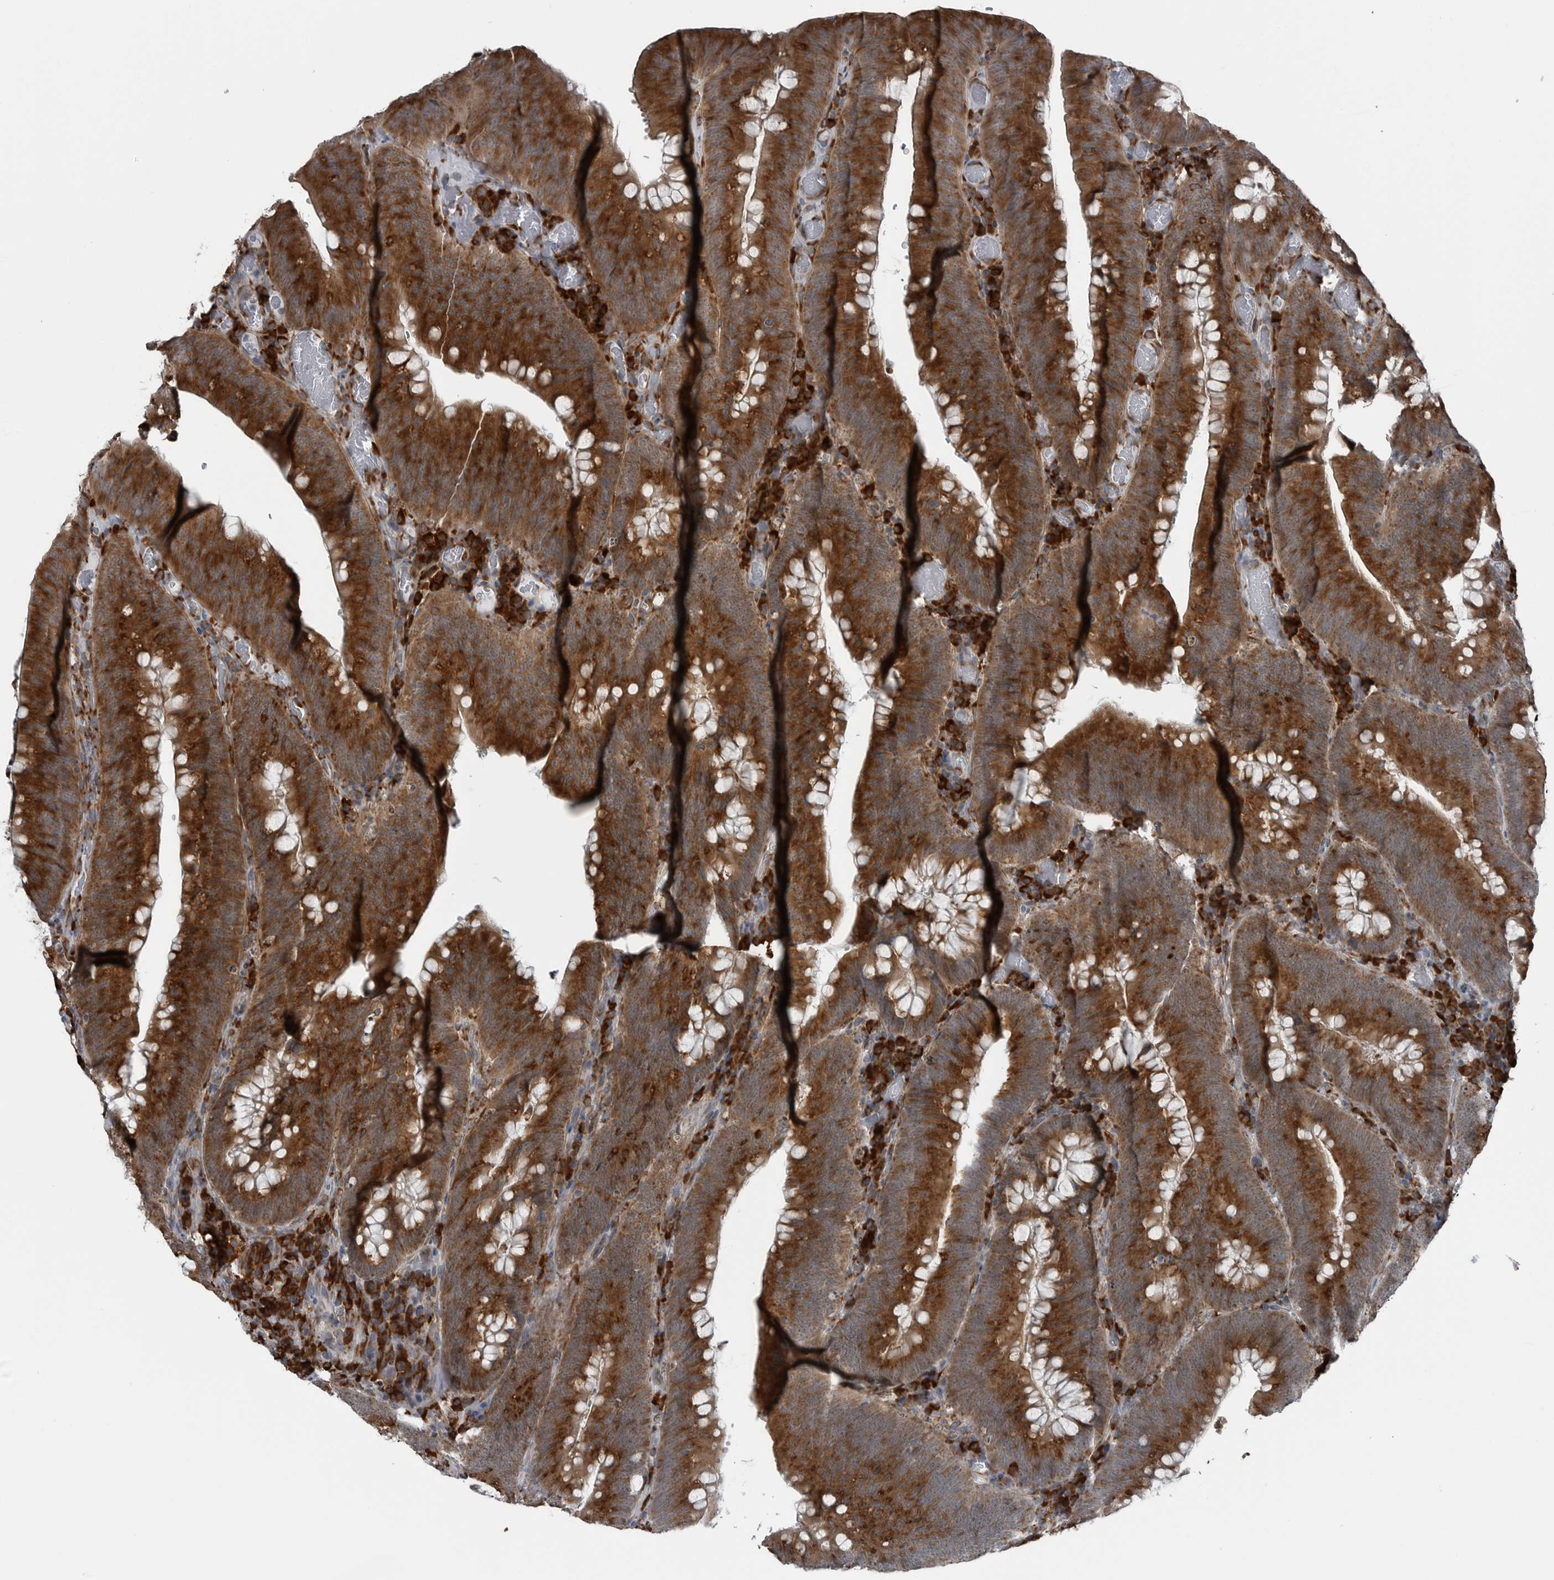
{"staining": {"intensity": "strong", "quantity": ">75%", "location": "cytoplasmic/membranous"}, "tissue": "colorectal cancer", "cell_type": "Tumor cells", "image_type": "cancer", "snomed": [{"axis": "morphology", "description": "Normal tissue, NOS"}, {"axis": "topography", "description": "Colon"}], "caption": "An image of human colorectal cancer stained for a protein demonstrates strong cytoplasmic/membranous brown staining in tumor cells.", "gene": "CEP85", "patient": {"sex": "female", "age": 82}}